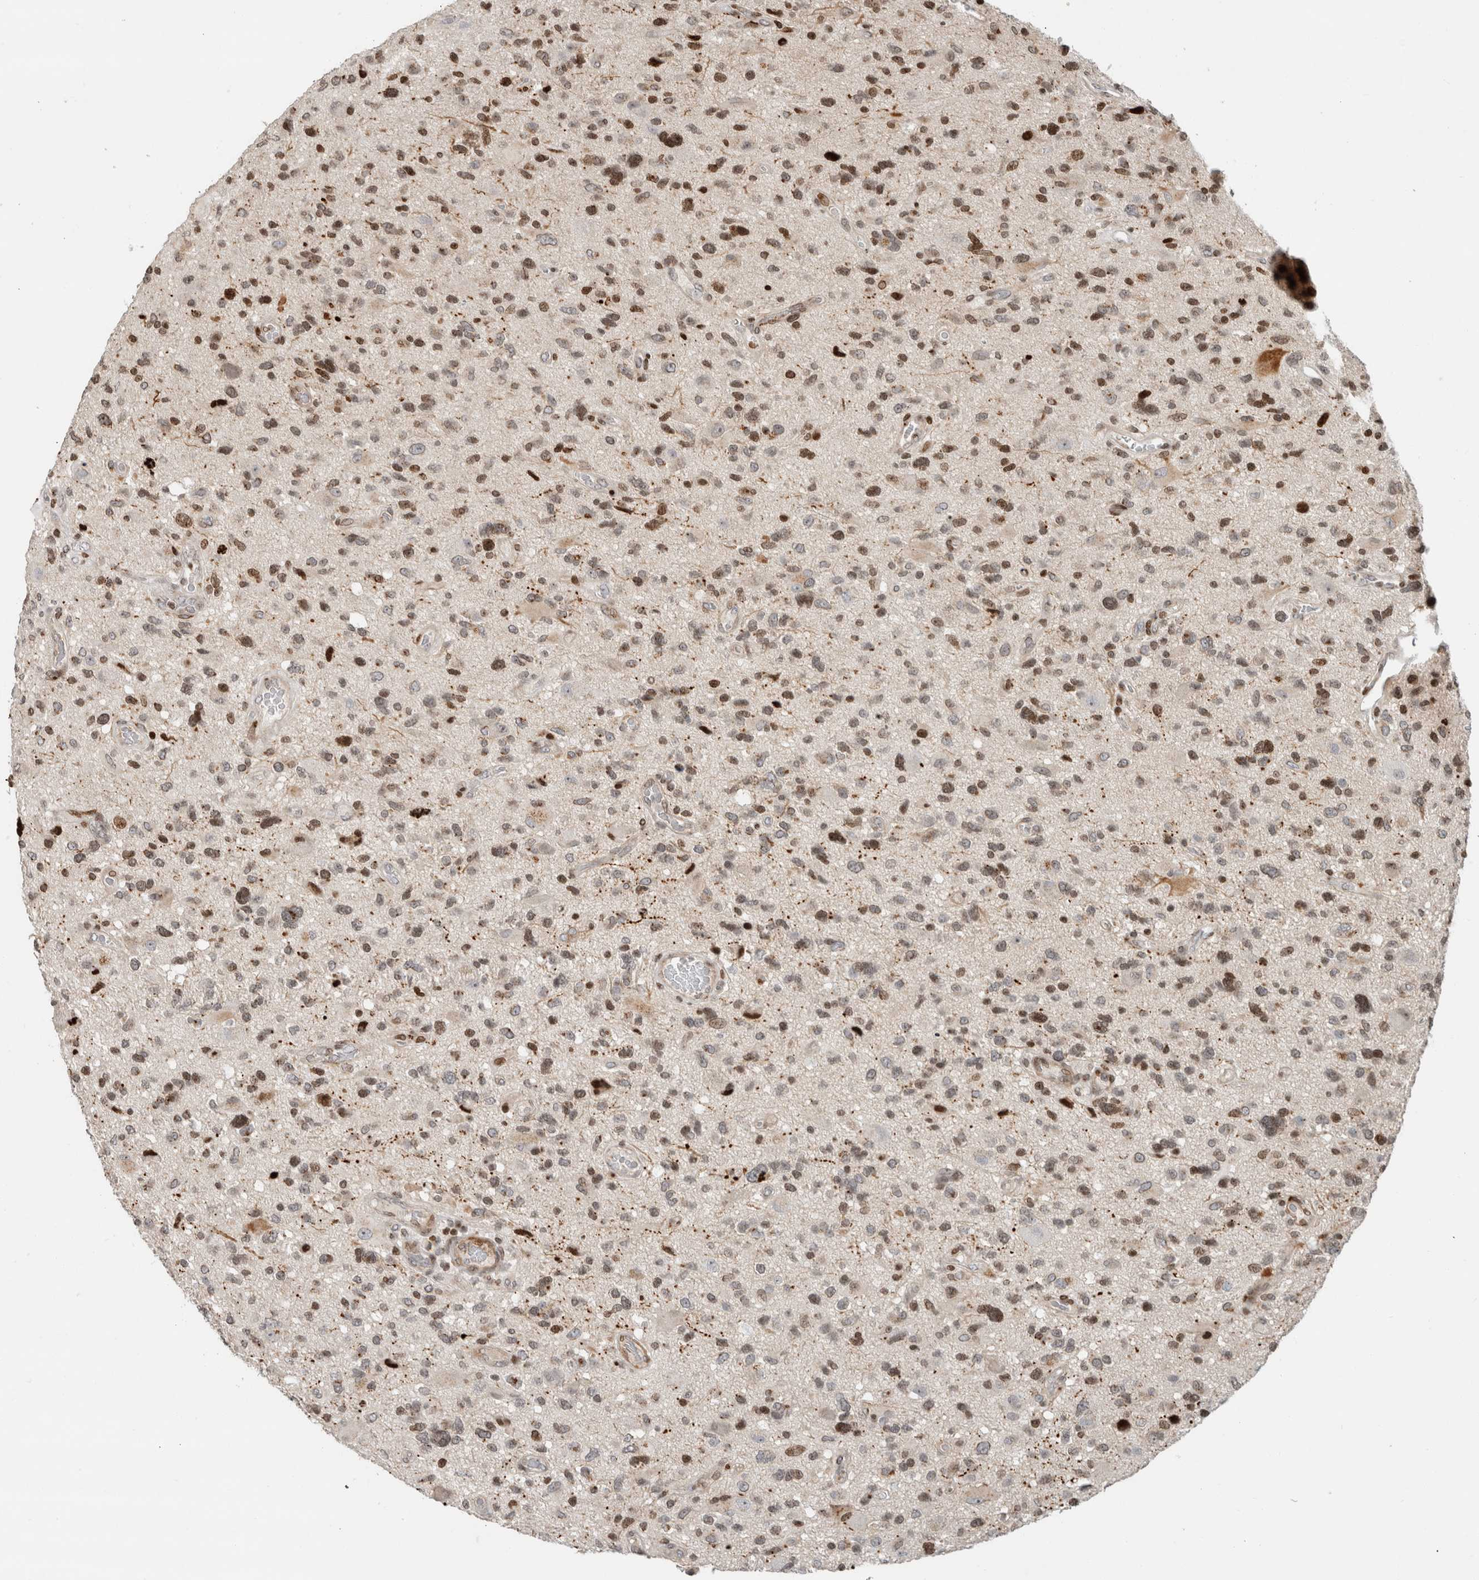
{"staining": {"intensity": "moderate", "quantity": ">75%", "location": "nuclear"}, "tissue": "glioma", "cell_type": "Tumor cells", "image_type": "cancer", "snomed": [{"axis": "morphology", "description": "Glioma, malignant, High grade"}, {"axis": "topography", "description": "Brain"}], "caption": "IHC (DAB) staining of malignant glioma (high-grade) displays moderate nuclear protein positivity in approximately >75% of tumor cells. The staining was performed using DAB, with brown indicating positive protein expression. Nuclei are stained blue with hematoxylin.", "gene": "GINS4", "patient": {"sex": "male", "age": 33}}